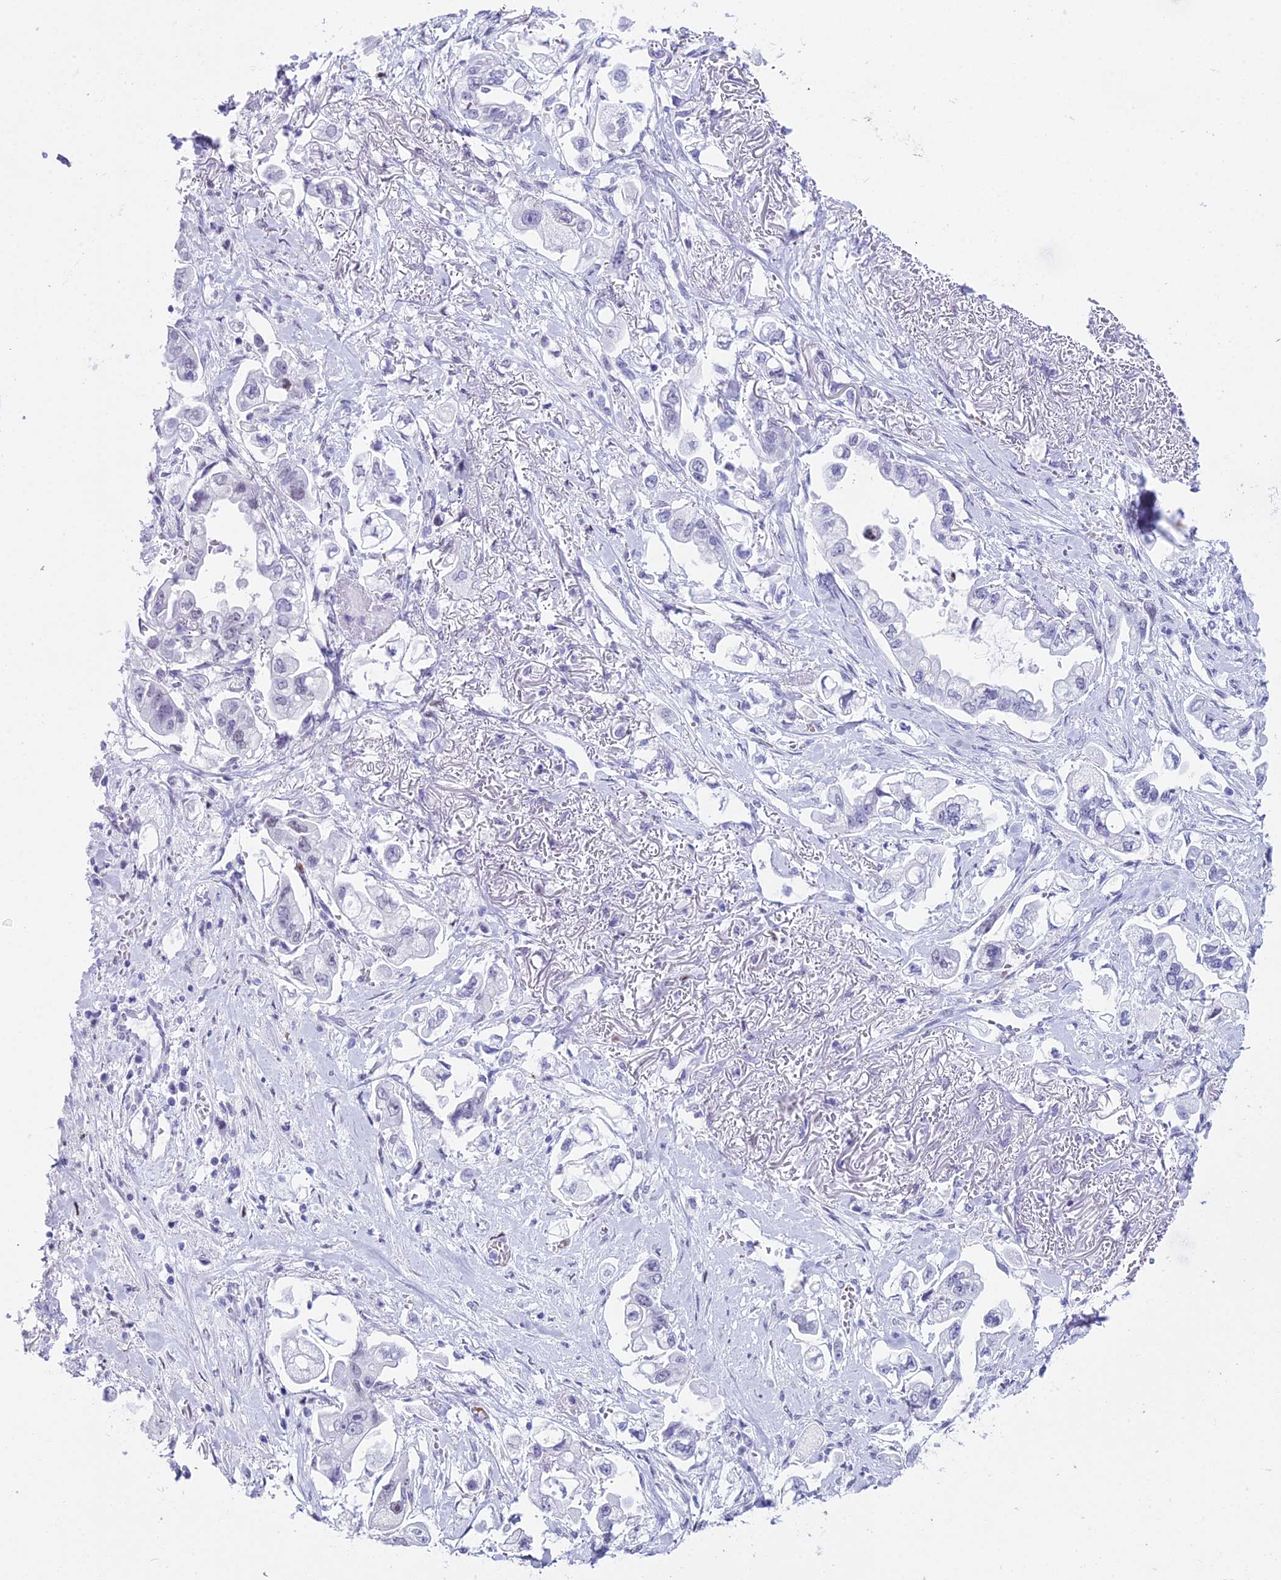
{"staining": {"intensity": "negative", "quantity": "none", "location": "none"}, "tissue": "stomach cancer", "cell_type": "Tumor cells", "image_type": "cancer", "snomed": [{"axis": "morphology", "description": "Adenocarcinoma, NOS"}, {"axis": "topography", "description": "Stomach"}], "caption": "An immunohistochemistry histopathology image of stomach adenocarcinoma is shown. There is no staining in tumor cells of stomach adenocarcinoma.", "gene": "RNPS1", "patient": {"sex": "male", "age": 62}}